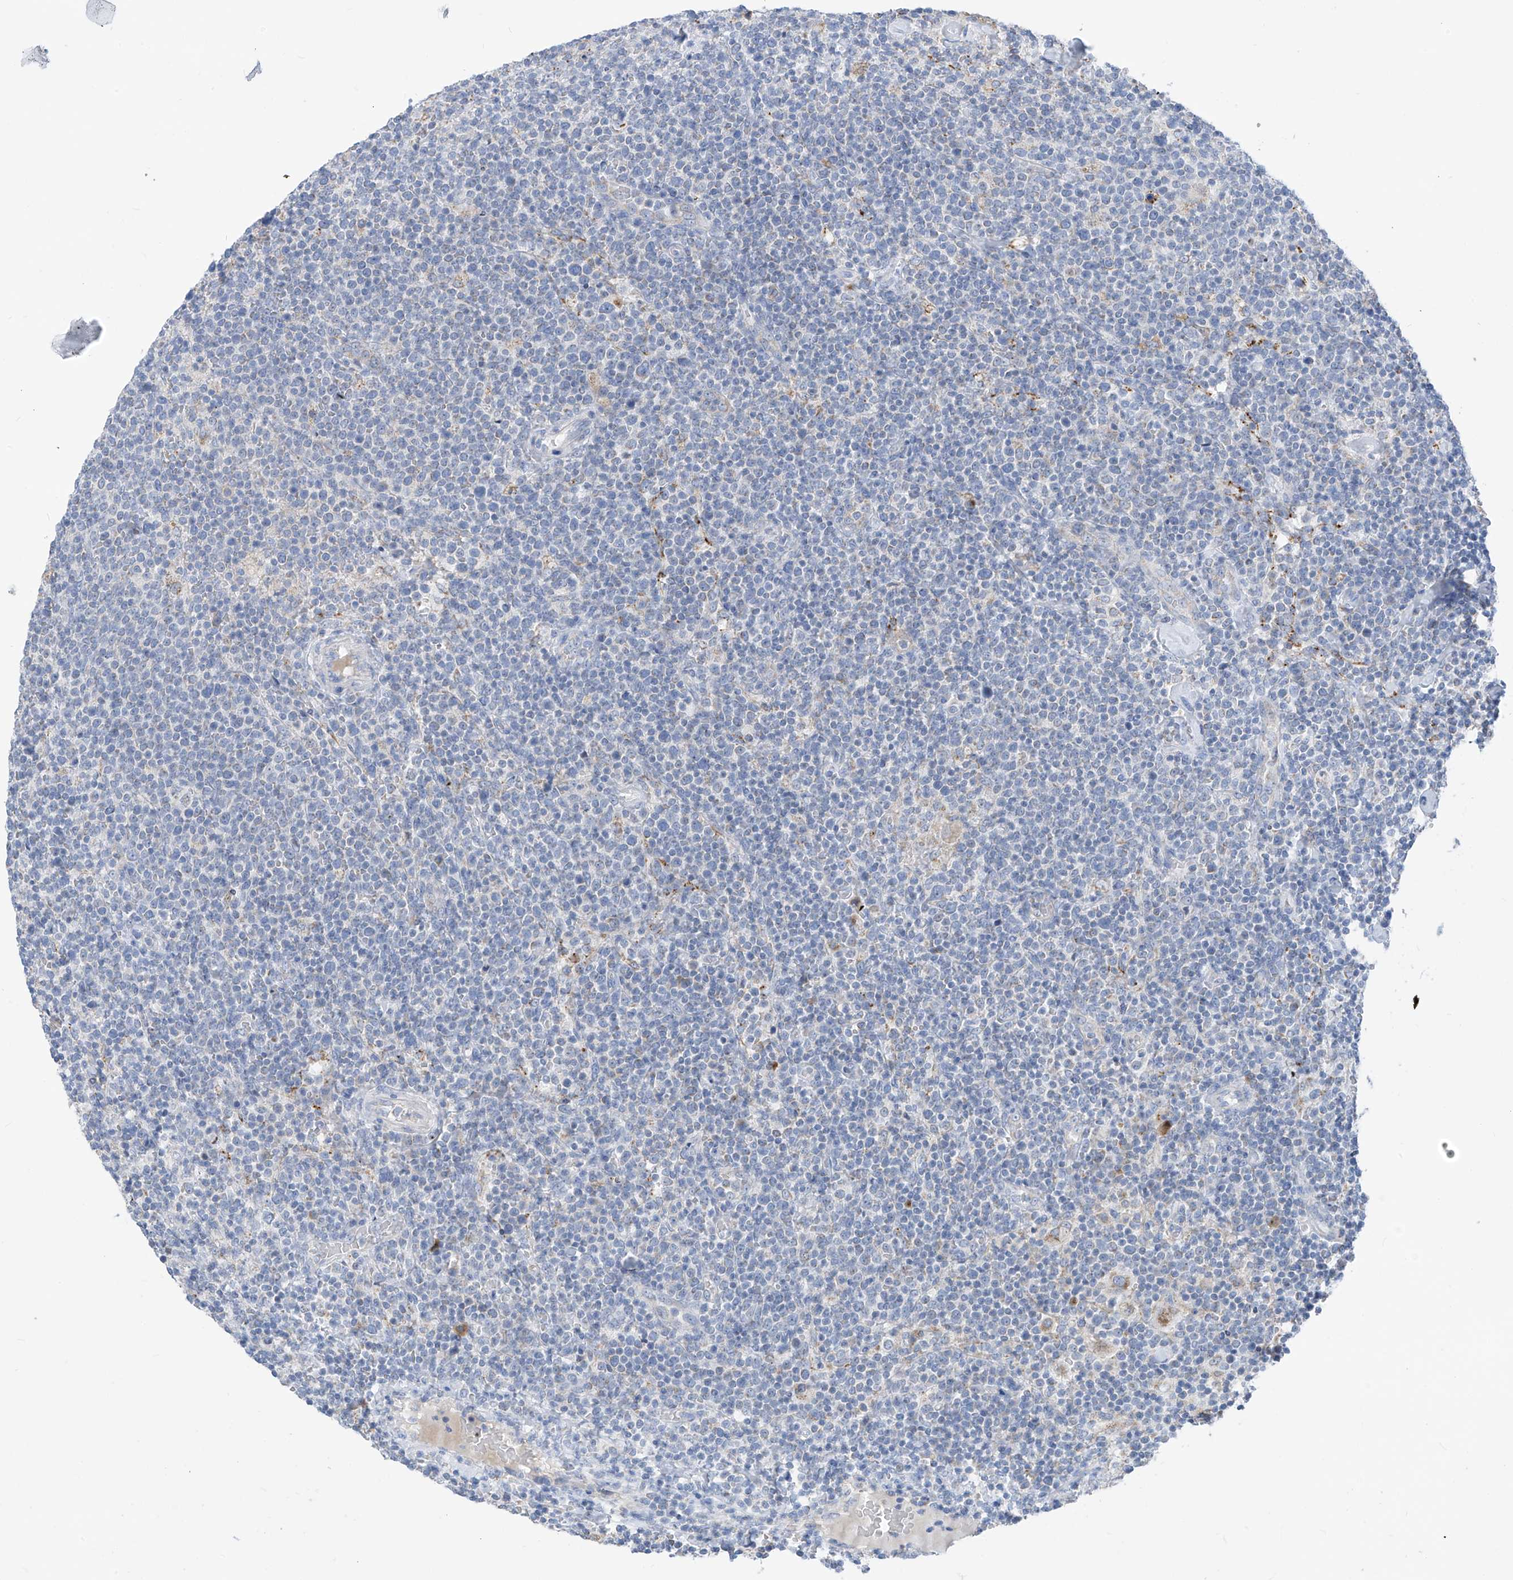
{"staining": {"intensity": "negative", "quantity": "none", "location": "none"}, "tissue": "lymphoma", "cell_type": "Tumor cells", "image_type": "cancer", "snomed": [{"axis": "morphology", "description": "Malignant lymphoma, non-Hodgkin's type, High grade"}, {"axis": "topography", "description": "Lymph node"}], "caption": "Immunohistochemistry (IHC) image of neoplastic tissue: lymphoma stained with DAB demonstrates no significant protein positivity in tumor cells.", "gene": "ZNF404", "patient": {"sex": "male", "age": 61}}